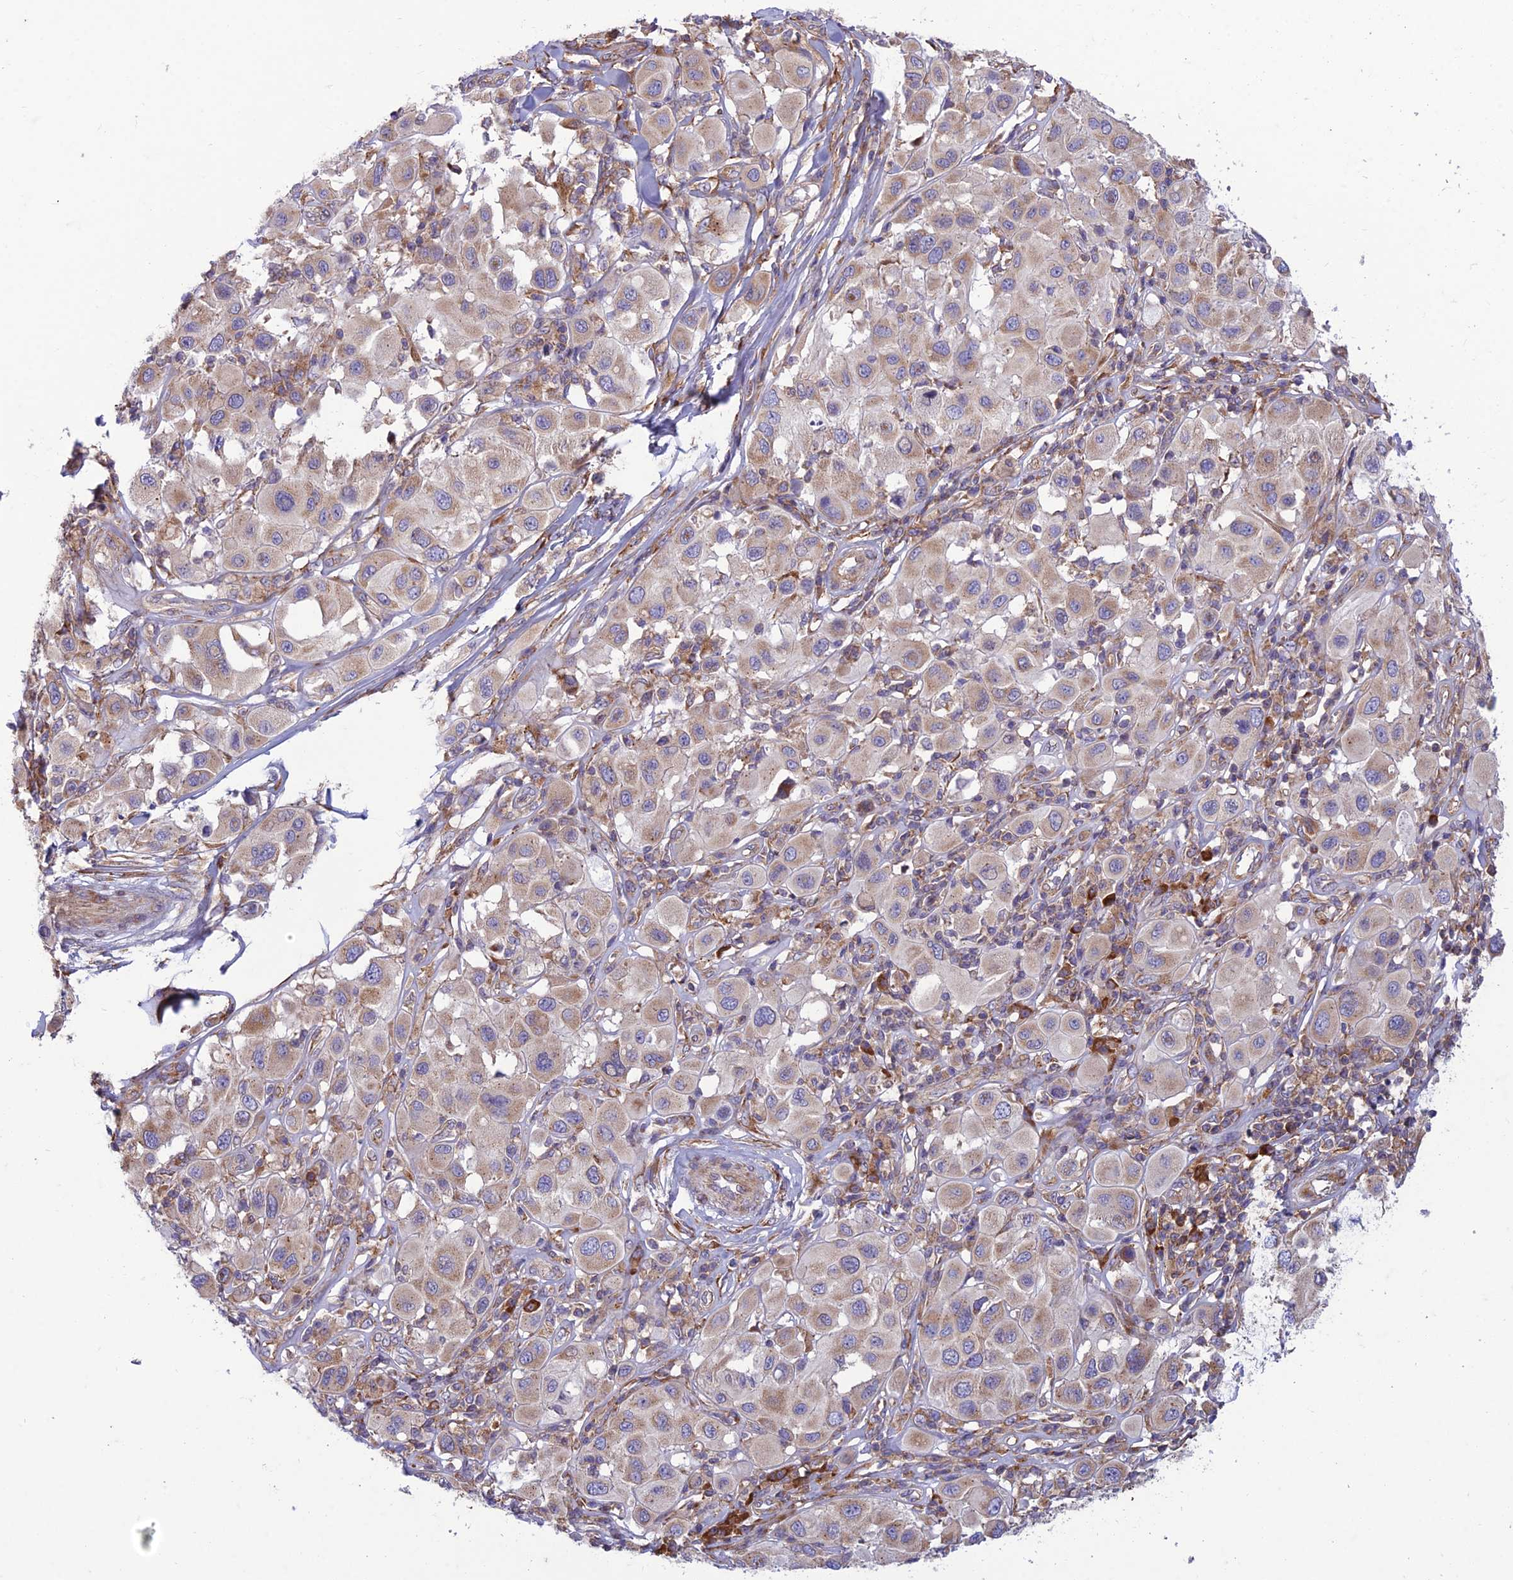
{"staining": {"intensity": "weak", "quantity": "25%-75%", "location": "cytoplasmic/membranous"}, "tissue": "melanoma", "cell_type": "Tumor cells", "image_type": "cancer", "snomed": [{"axis": "morphology", "description": "Malignant melanoma, Metastatic site"}, {"axis": "topography", "description": "Skin"}], "caption": "This is a photomicrograph of immunohistochemistry (IHC) staining of melanoma, which shows weak staining in the cytoplasmic/membranous of tumor cells.", "gene": "RPL17-C18orf32", "patient": {"sex": "male", "age": 41}}